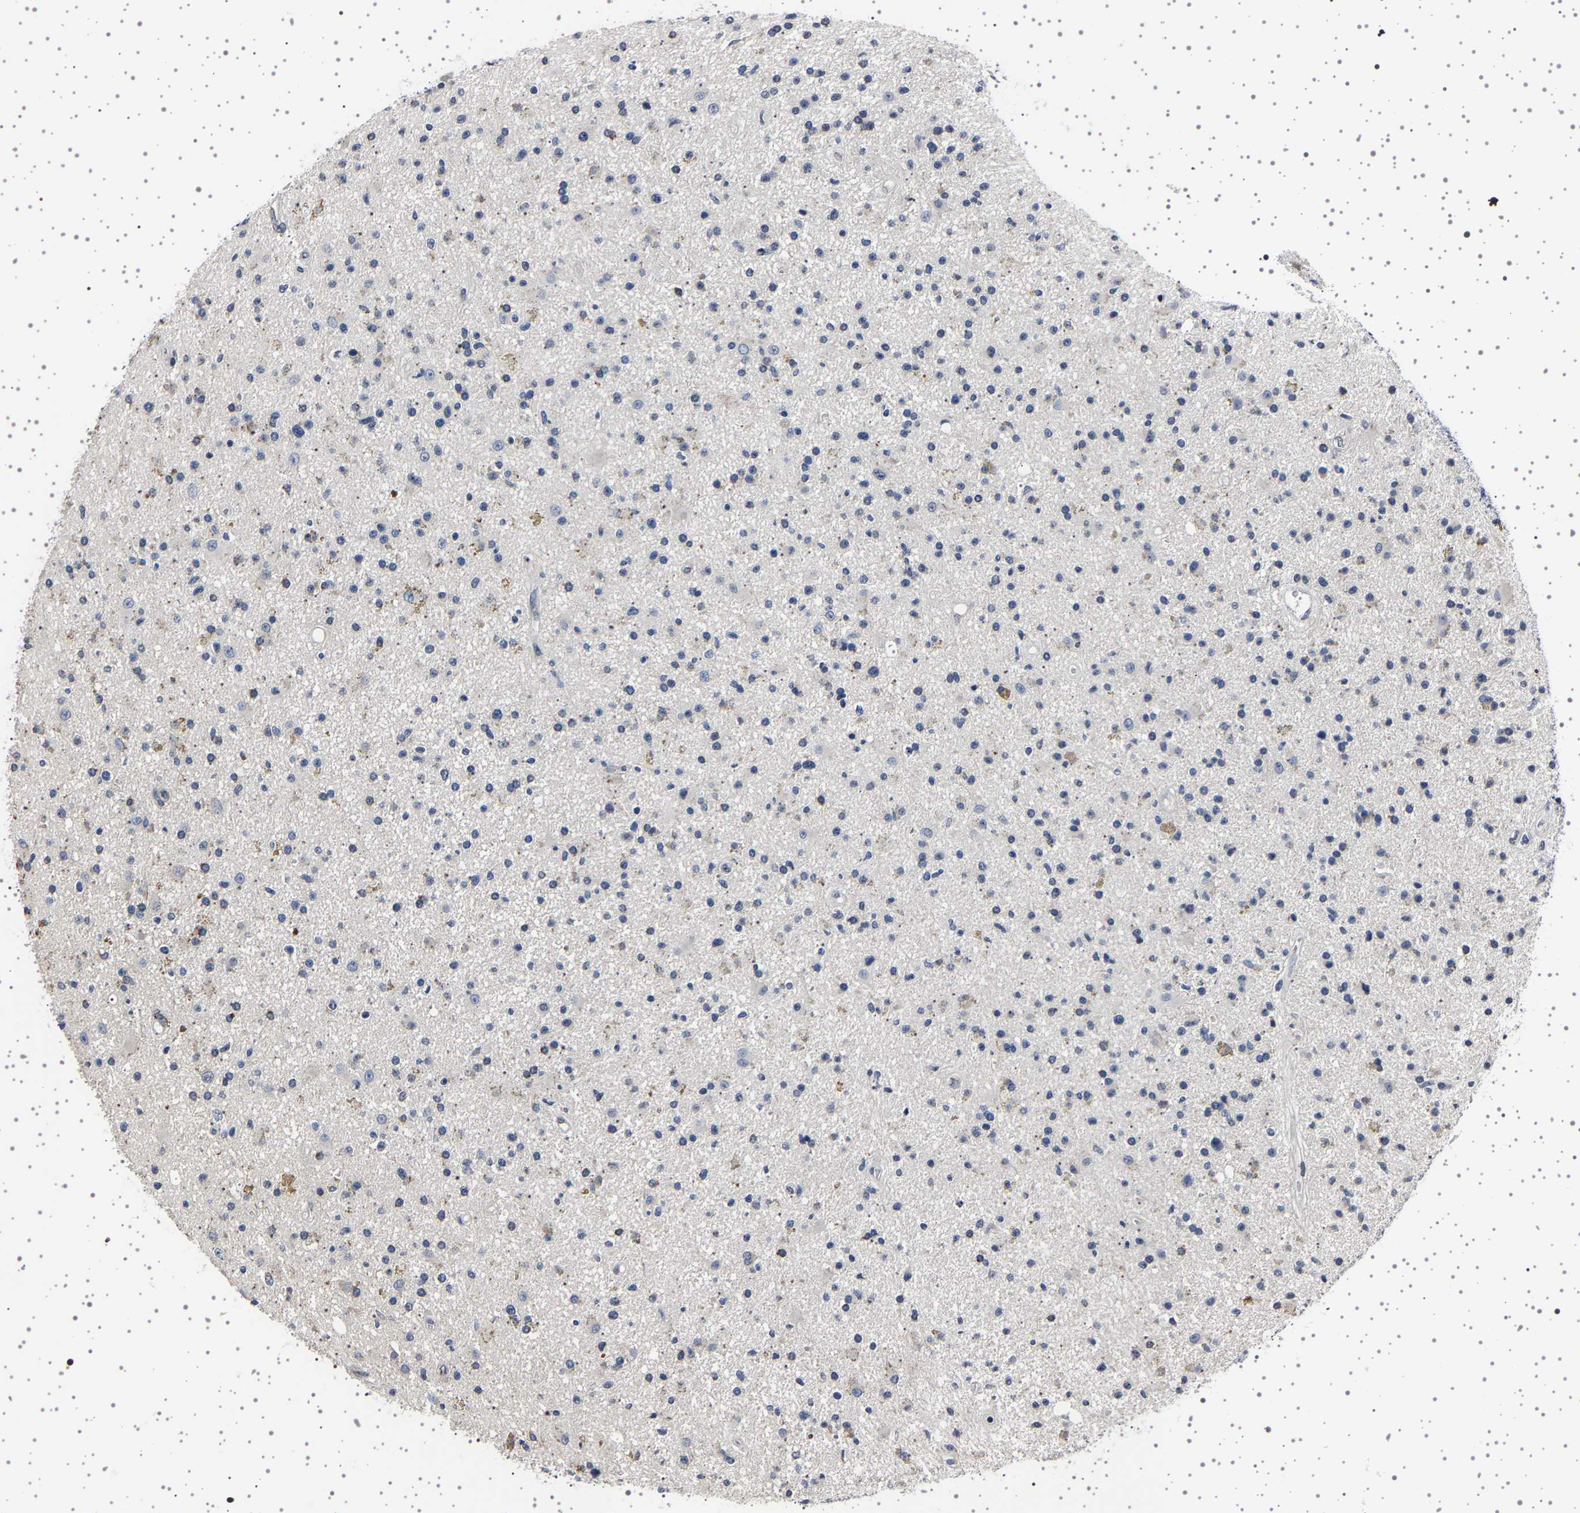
{"staining": {"intensity": "negative", "quantity": "none", "location": "none"}, "tissue": "glioma", "cell_type": "Tumor cells", "image_type": "cancer", "snomed": [{"axis": "morphology", "description": "Glioma, malignant, High grade"}, {"axis": "topography", "description": "Brain"}], "caption": "This is an immunohistochemistry image of malignant glioma (high-grade). There is no positivity in tumor cells.", "gene": "IL10RB", "patient": {"sex": "male", "age": 33}}